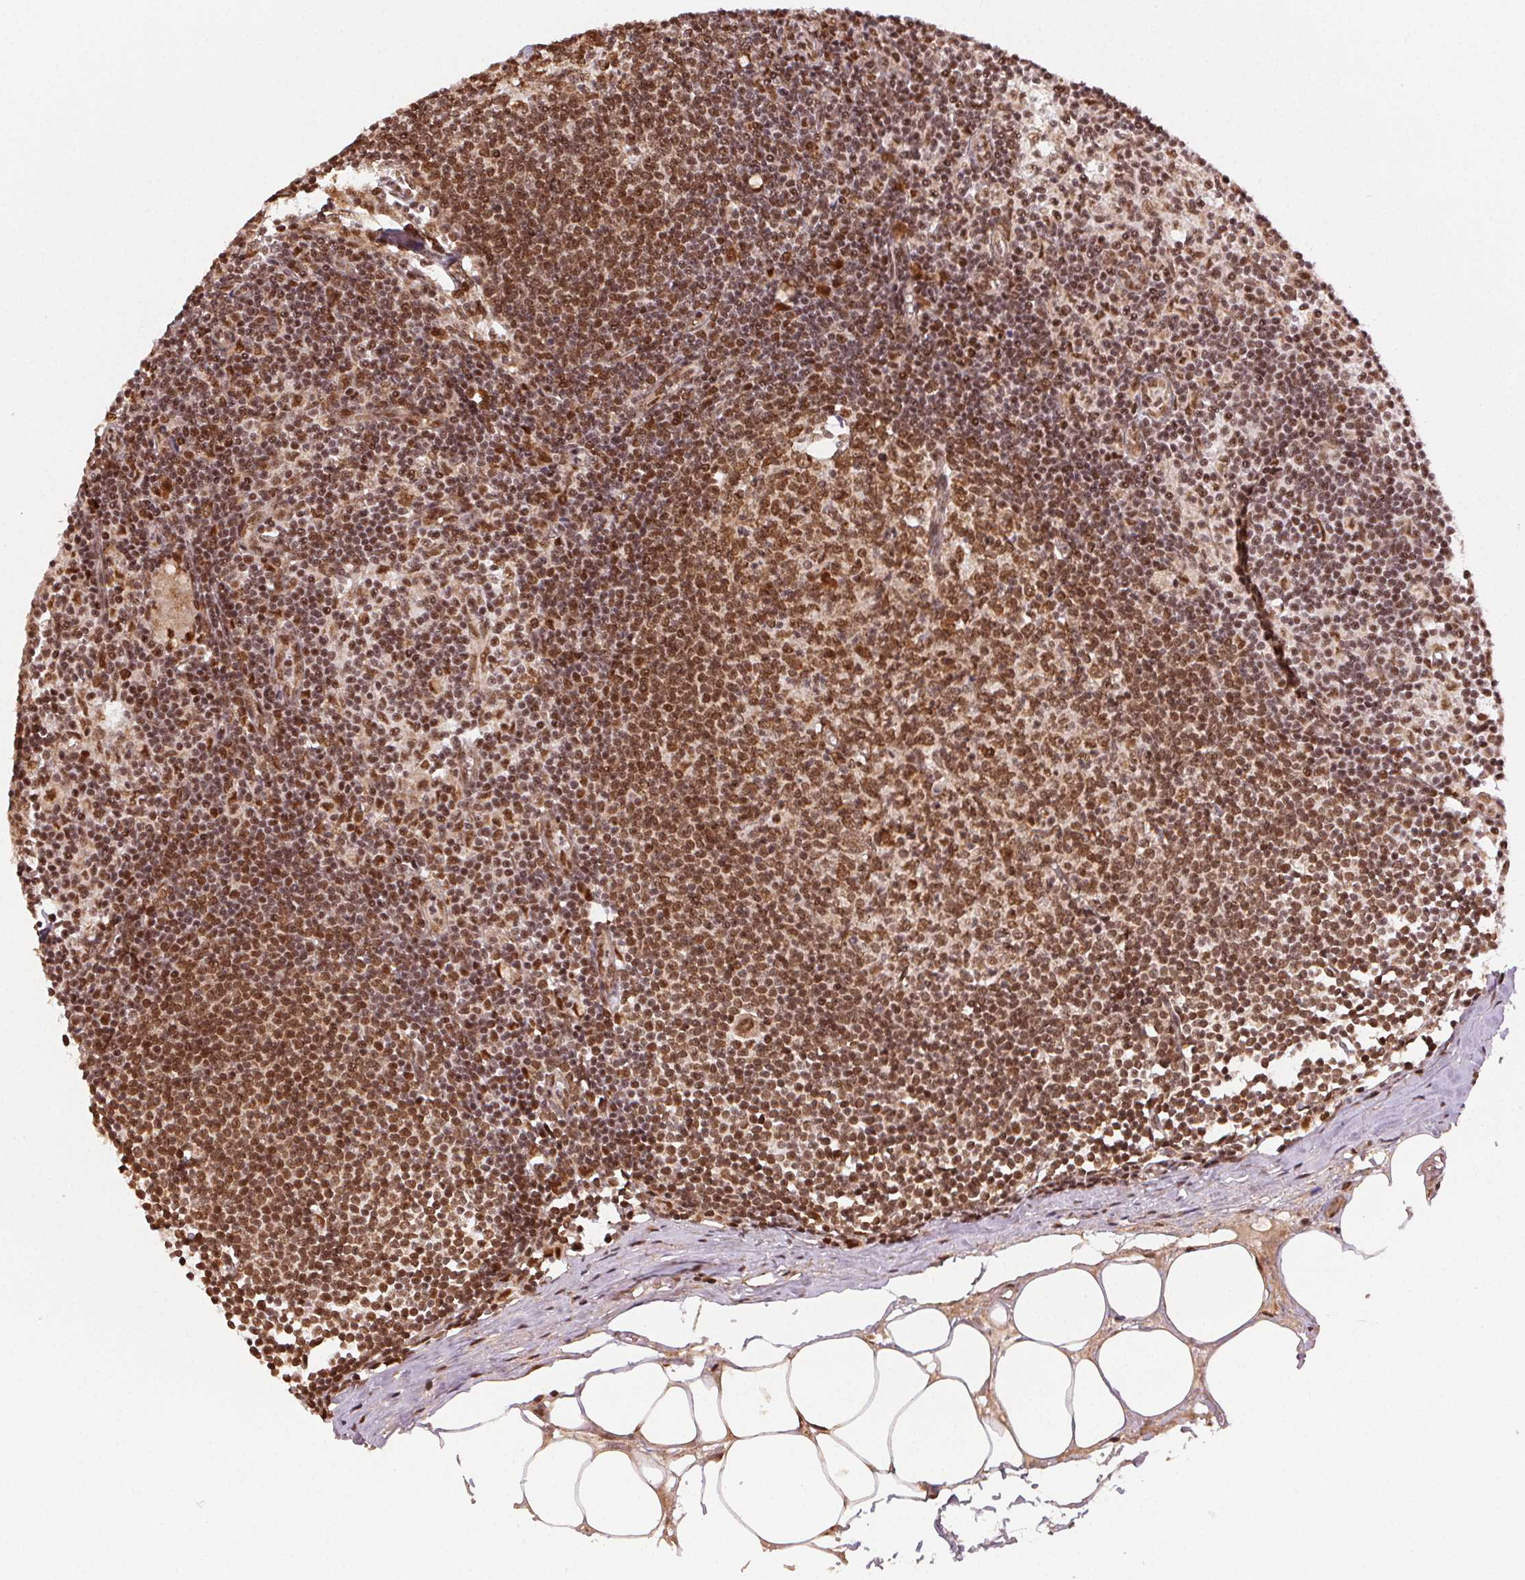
{"staining": {"intensity": "moderate", "quantity": ">75%", "location": "nuclear"}, "tissue": "lymph node", "cell_type": "Germinal center cells", "image_type": "normal", "snomed": [{"axis": "morphology", "description": "Normal tissue, NOS"}, {"axis": "topography", "description": "Lymph node"}], "caption": "A brown stain shows moderate nuclear positivity of a protein in germinal center cells of unremarkable human lymph node.", "gene": "TREML4", "patient": {"sex": "female", "age": 69}}